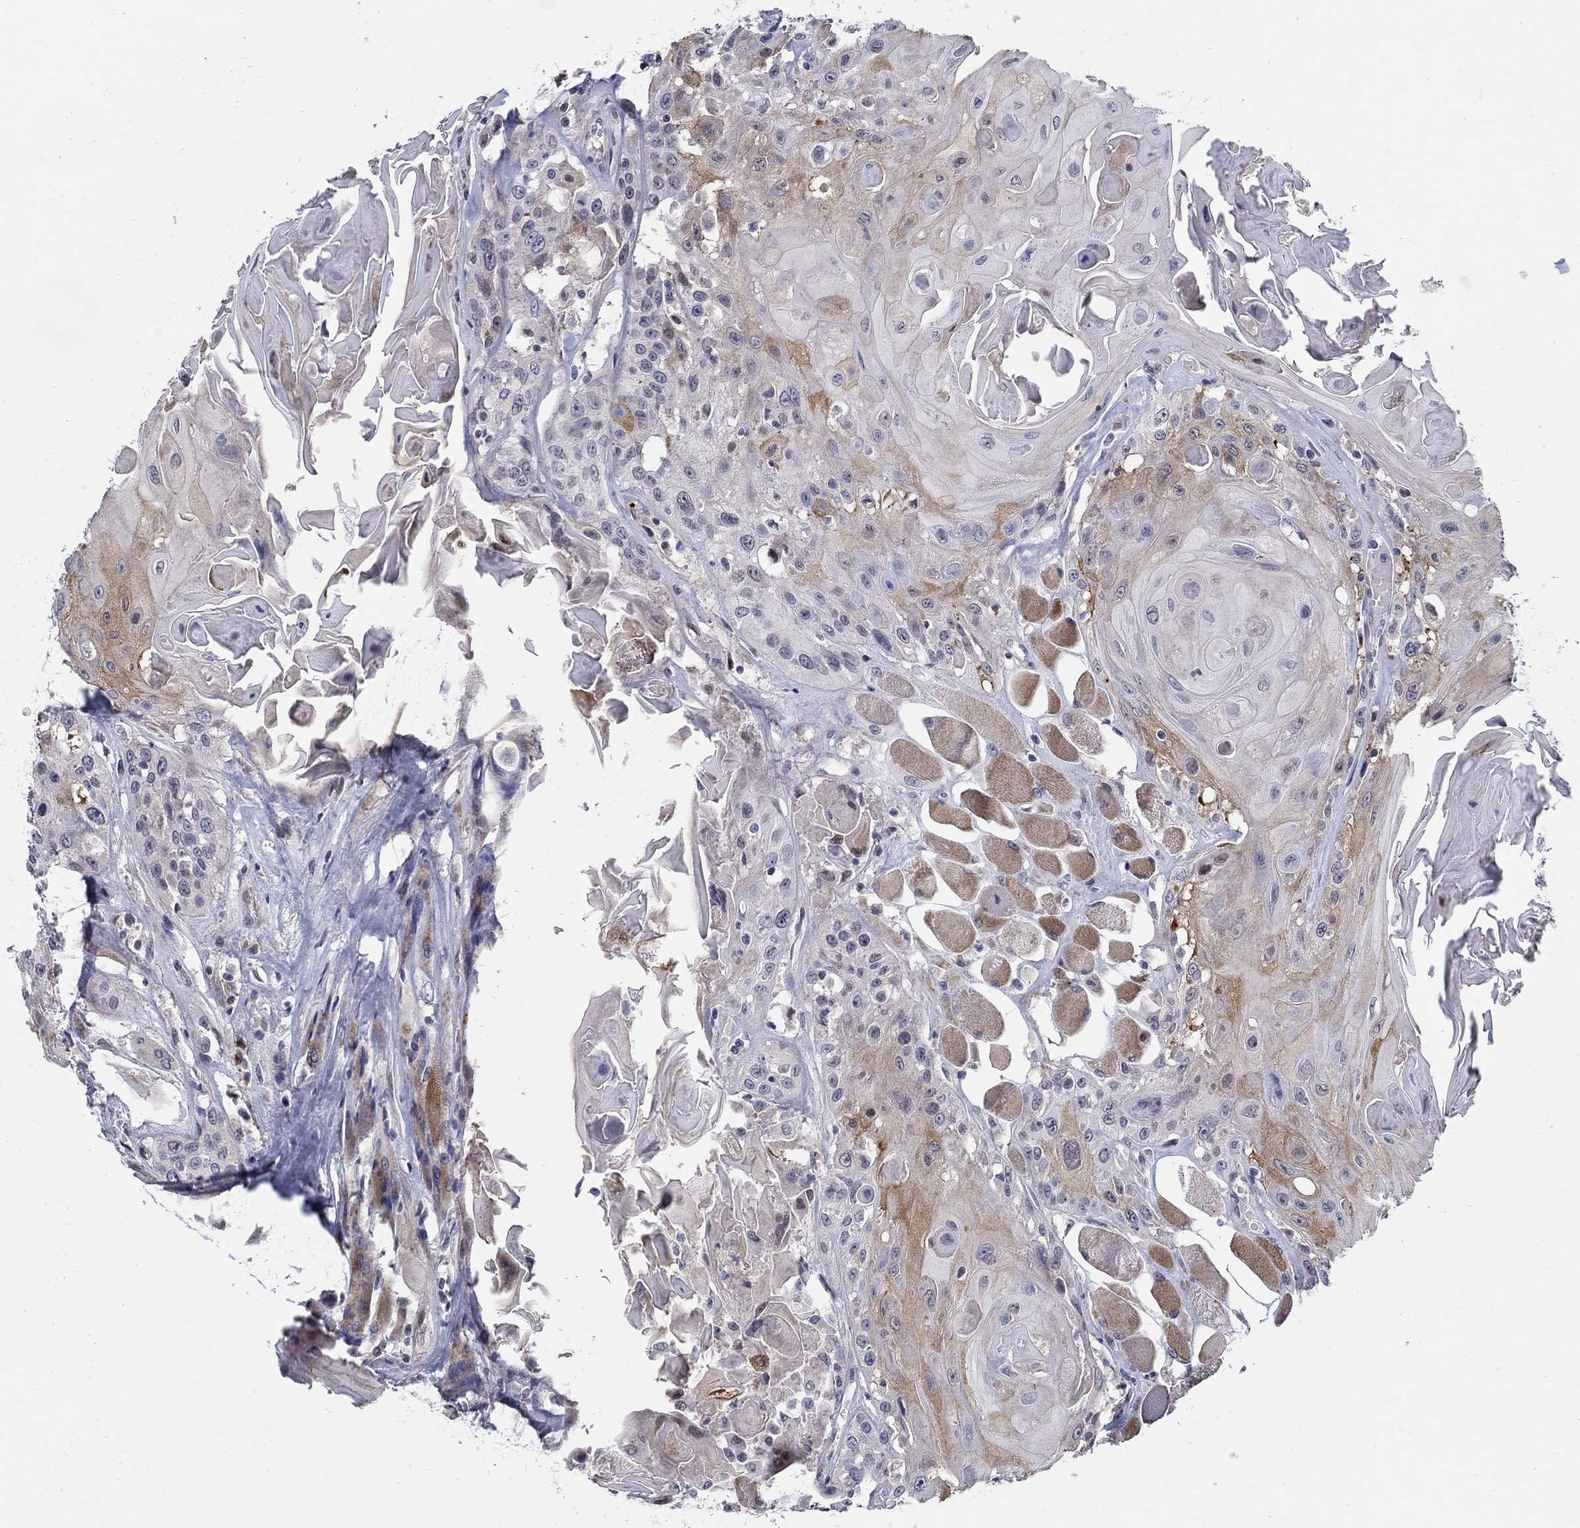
{"staining": {"intensity": "moderate", "quantity": "<25%", "location": "cytoplasmic/membranous"}, "tissue": "head and neck cancer", "cell_type": "Tumor cells", "image_type": "cancer", "snomed": [{"axis": "morphology", "description": "Squamous cell carcinoma, NOS"}, {"axis": "topography", "description": "Head-Neck"}], "caption": "A low amount of moderate cytoplasmic/membranous positivity is appreciated in approximately <25% of tumor cells in head and neck cancer tissue.", "gene": "C16orf46", "patient": {"sex": "female", "age": 59}}